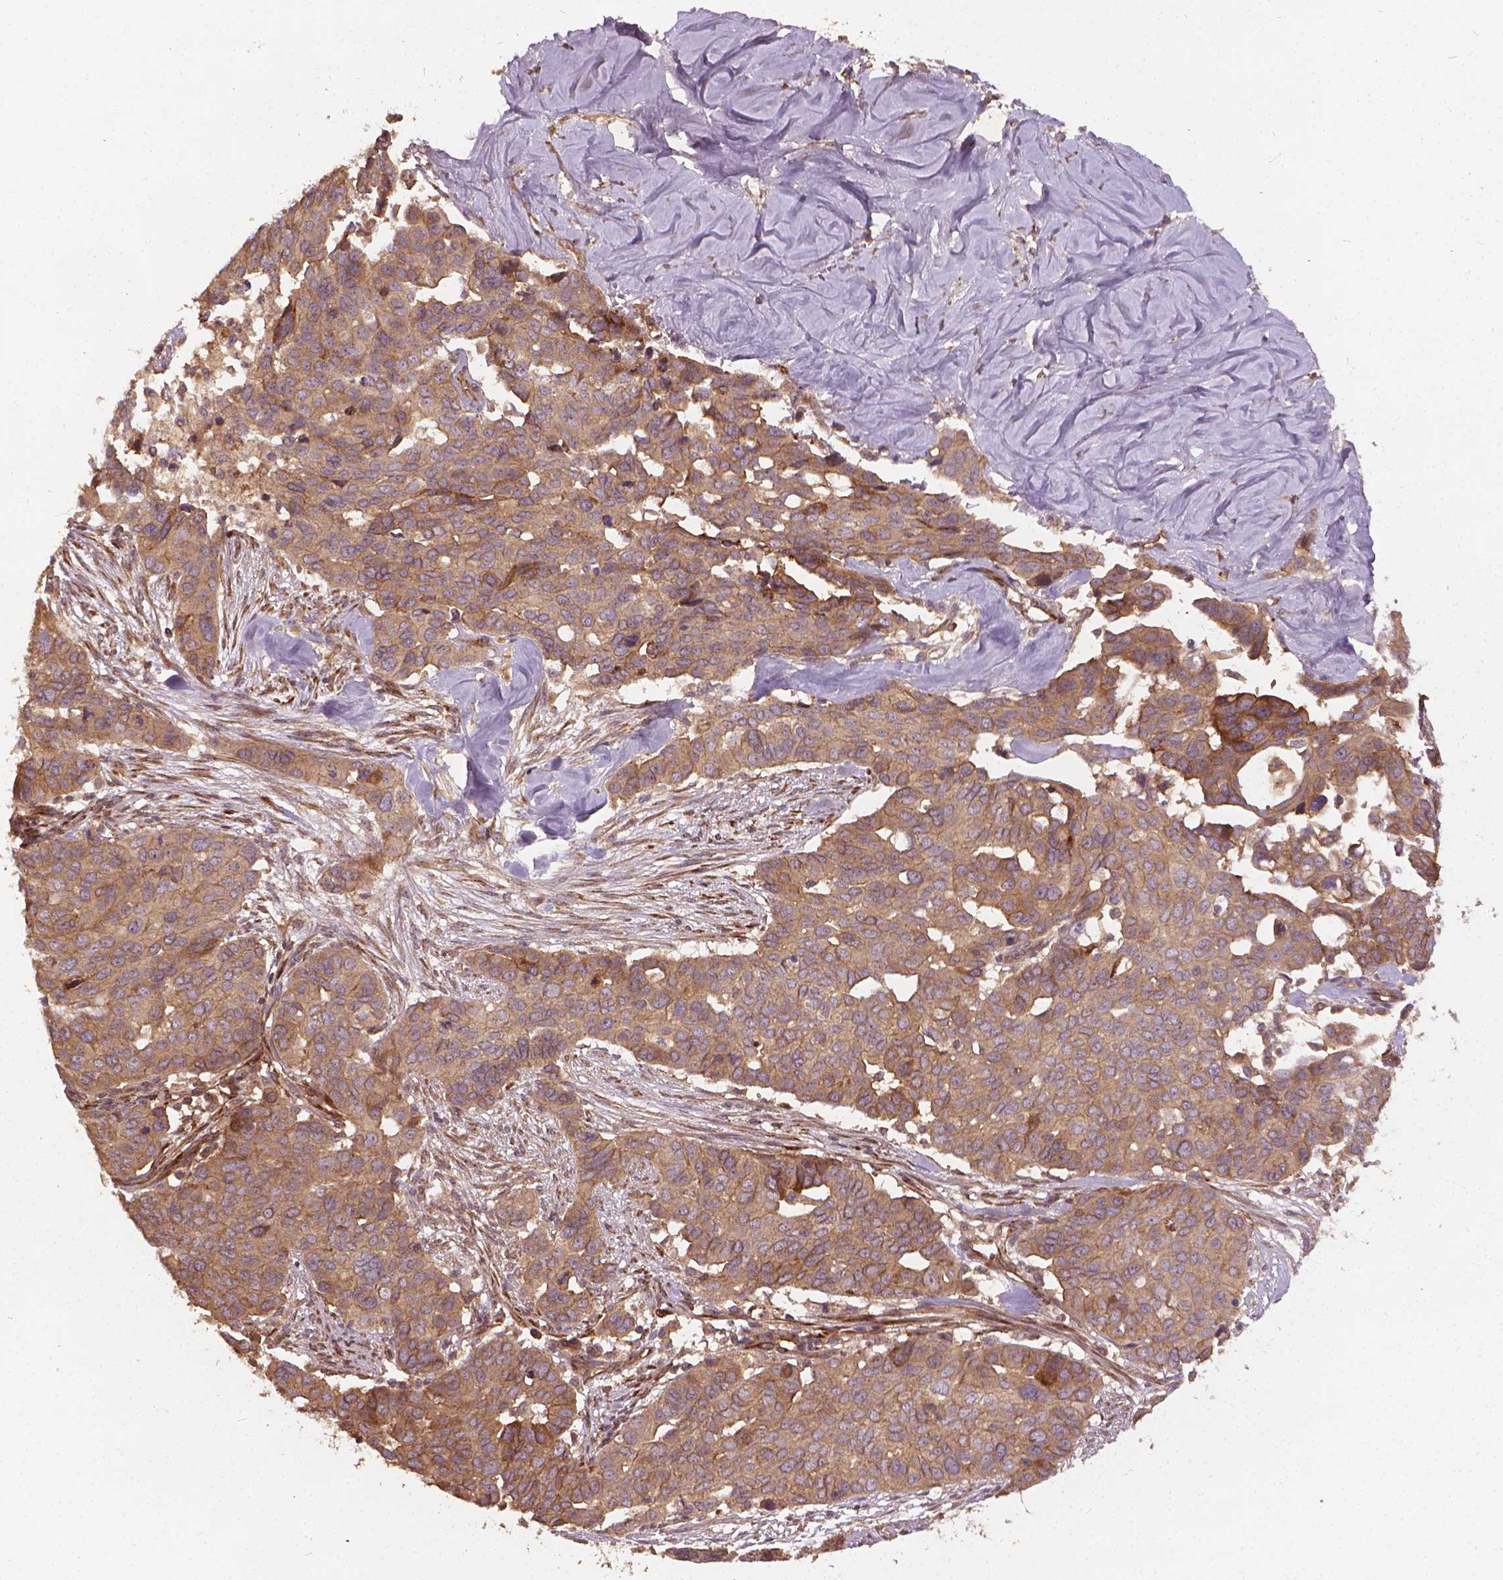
{"staining": {"intensity": "moderate", "quantity": ">75%", "location": "cytoplasmic/membranous"}, "tissue": "ovarian cancer", "cell_type": "Tumor cells", "image_type": "cancer", "snomed": [{"axis": "morphology", "description": "Carcinoma, endometroid"}, {"axis": "topography", "description": "Ovary"}], "caption": "This histopathology image shows ovarian cancer (endometroid carcinoma) stained with IHC to label a protein in brown. The cytoplasmic/membranous of tumor cells show moderate positivity for the protein. Nuclei are counter-stained blue.", "gene": "UBXN2A", "patient": {"sex": "female", "age": 78}}